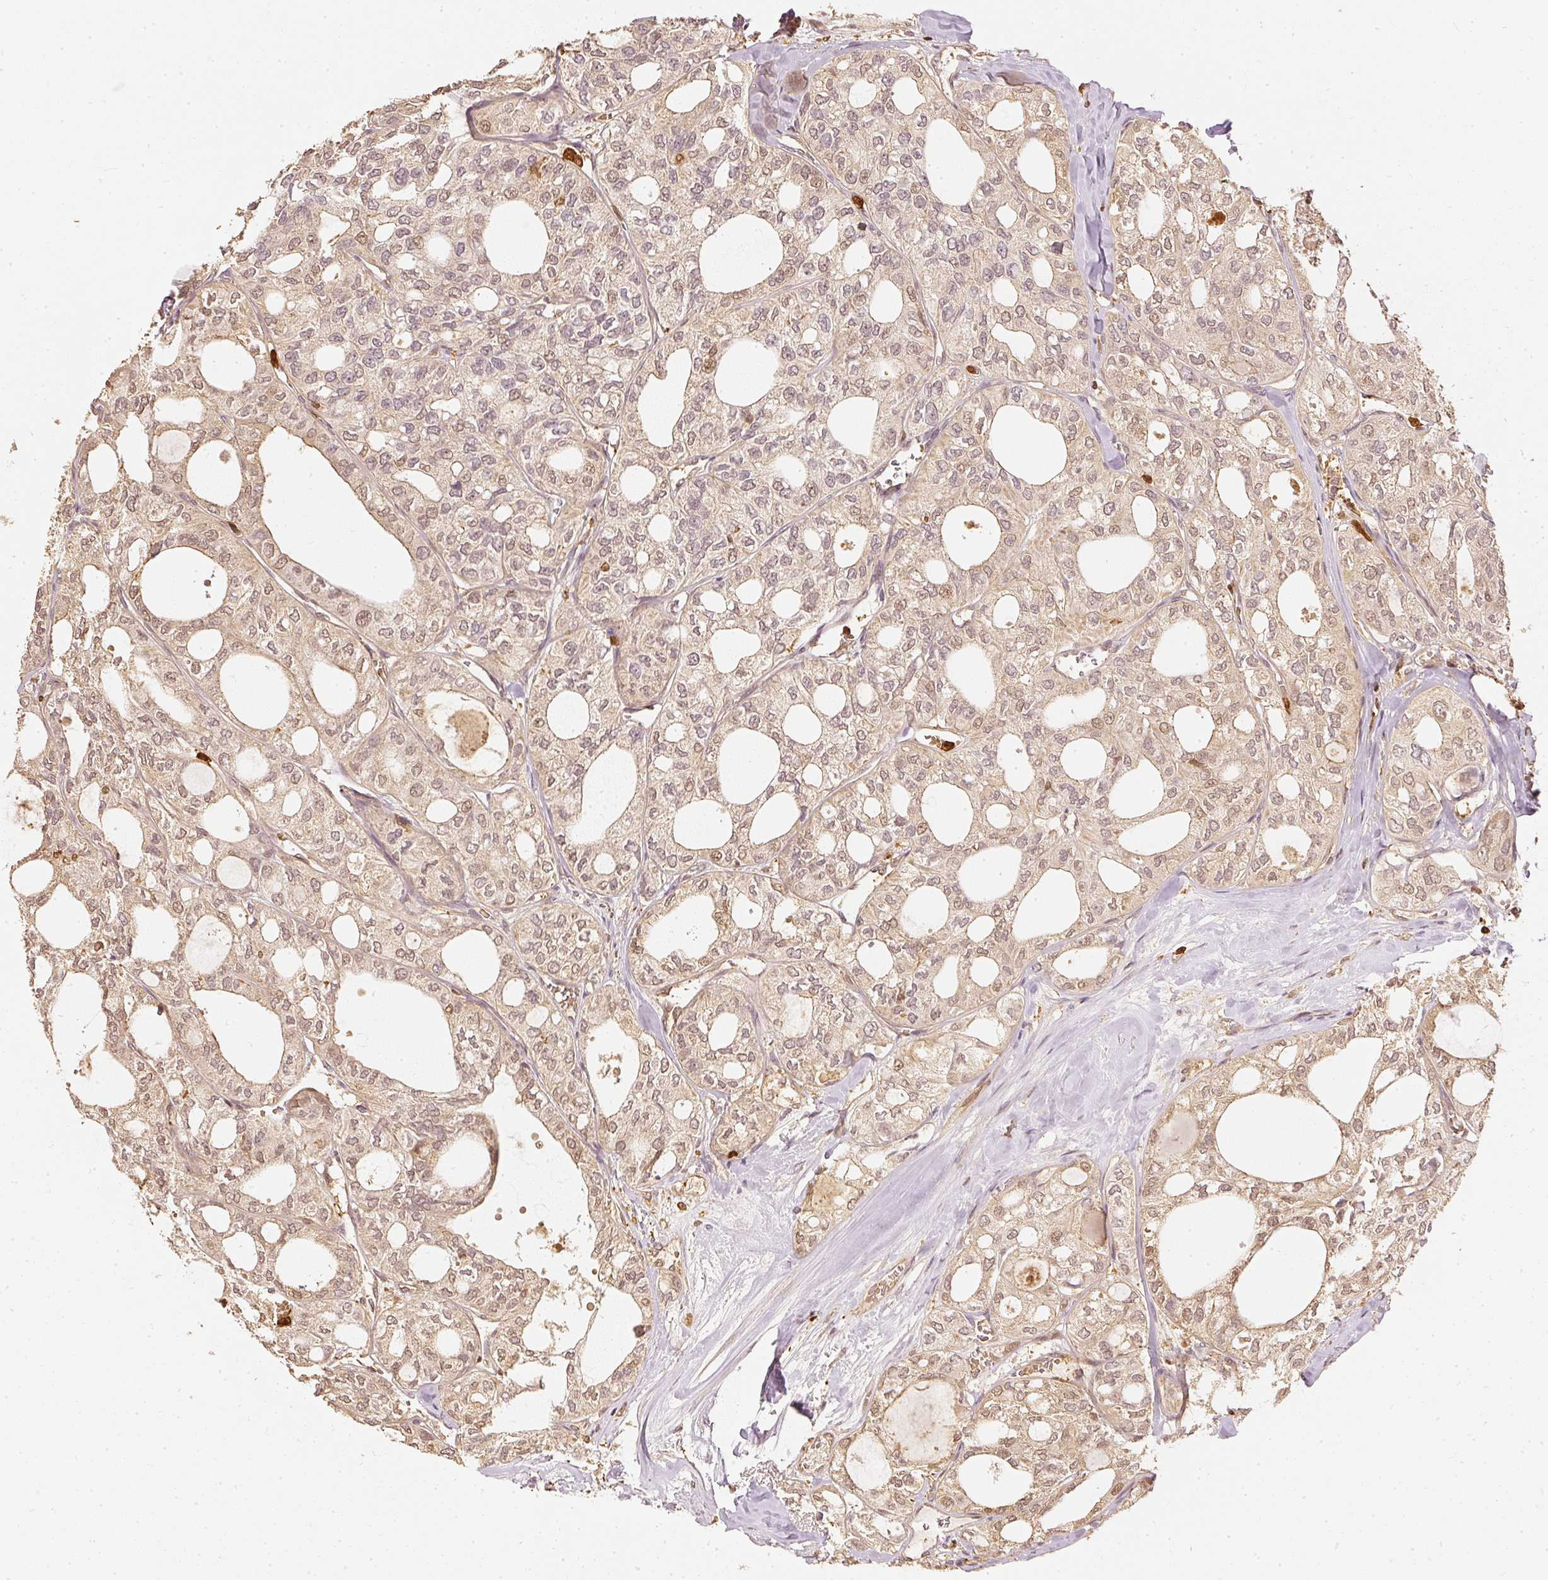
{"staining": {"intensity": "weak", "quantity": ">75%", "location": "cytoplasmic/membranous,nuclear"}, "tissue": "thyroid cancer", "cell_type": "Tumor cells", "image_type": "cancer", "snomed": [{"axis": "morphology", "description": "Follicular adenoma carcinoma, NOS"}, {"axis": "topography", "description": "Thyroid gland"}], "caption": "Immunohistochemical staining of thyroid cancer shows low levels of weak cytoplasmic/membranous and nuclear staining in about >75% of tumor cells.", "gene": "PFN1", "patient": {"sex": "male", "age": 75}}